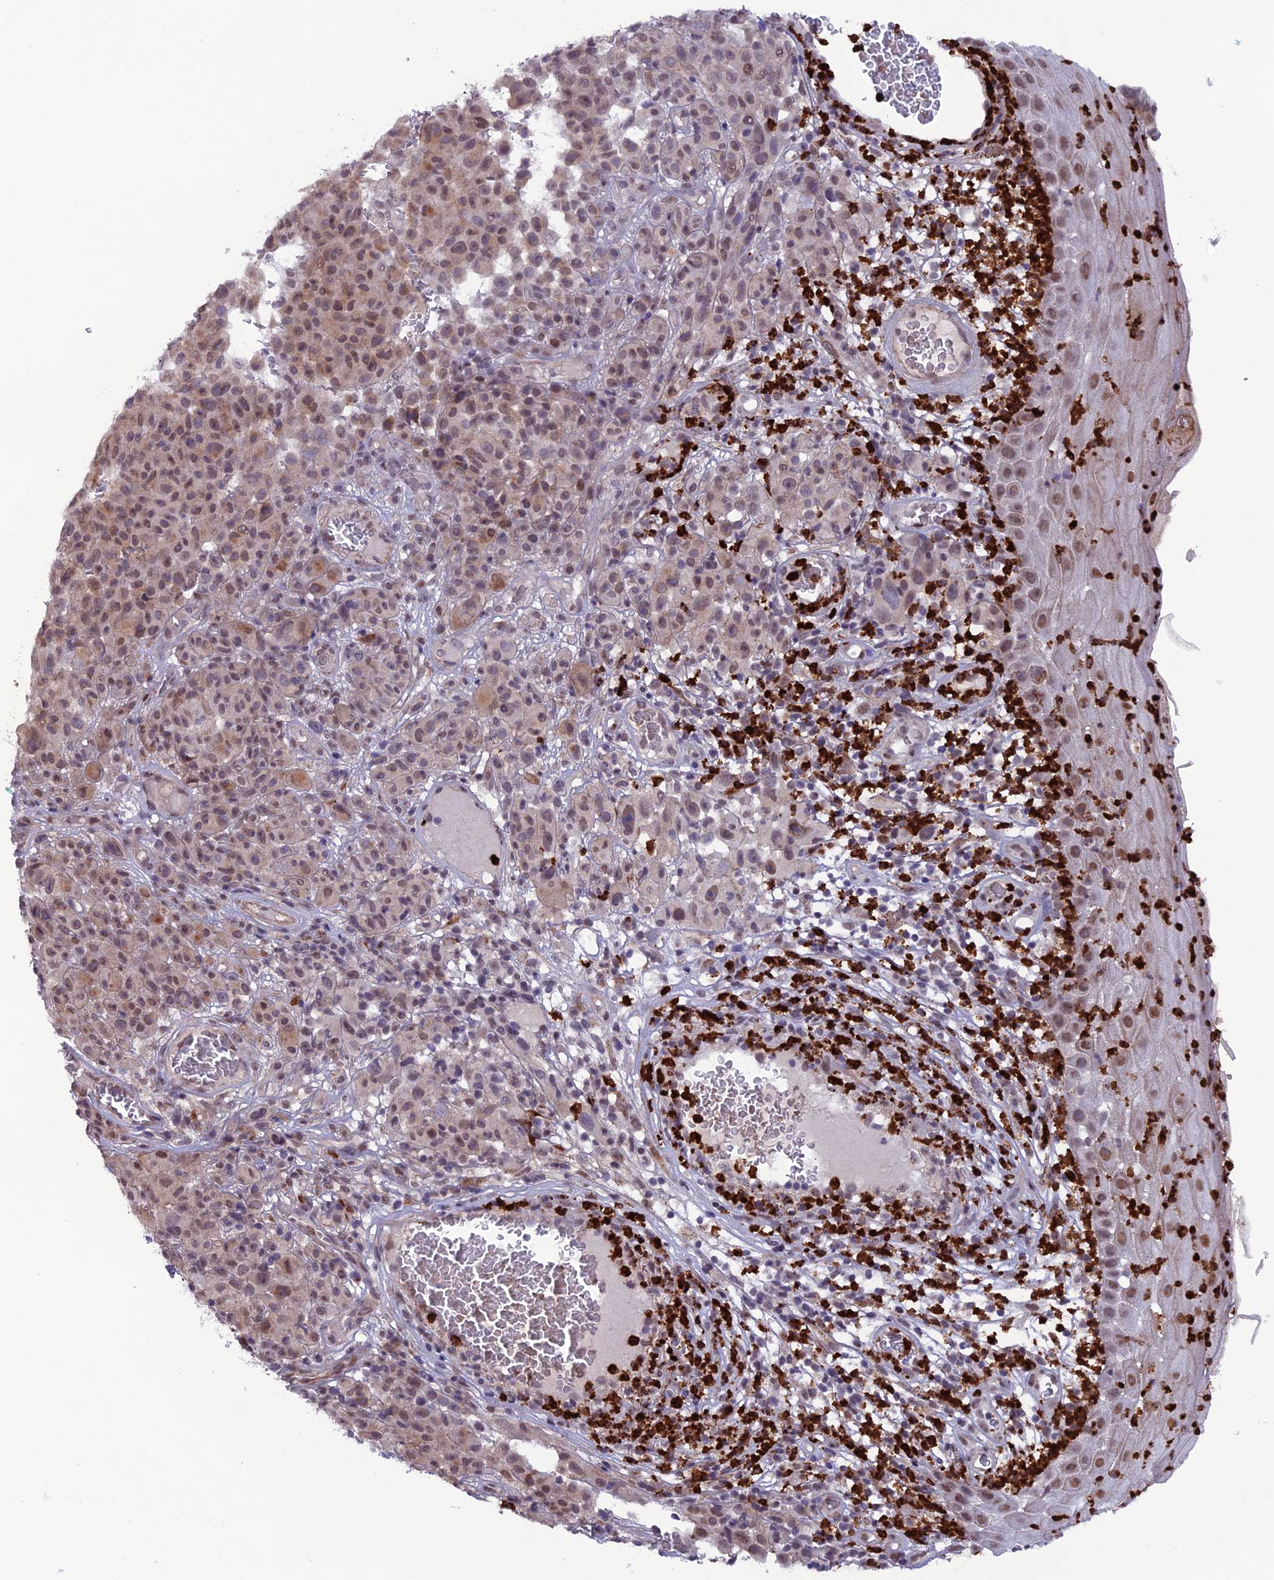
{"staining": {"intensity": "moderate", "quantity": "25%-75%", "location": "cytoplasmic/membranous,nuclear"}, "tissue": "melanoma", "cell_type": "Tumor cells", "image_type": "cancer", "snomed": [{"axis": "morphology", "description": "Malignant melanoma, NOS"}, {"axis": "topography", "description": "Skin"}], "caption": "Melanoma tissue demonstrates moderate cytoplasmic/membranous and nuclear expression in approximately 25%-75% of tumor cells, visualized by immunohistochemistry. Ihc stains the protein in brown and the nuclei are stained blue.", "gene": "COL6A6", "patient": {"sex": "female", "age": 82}}